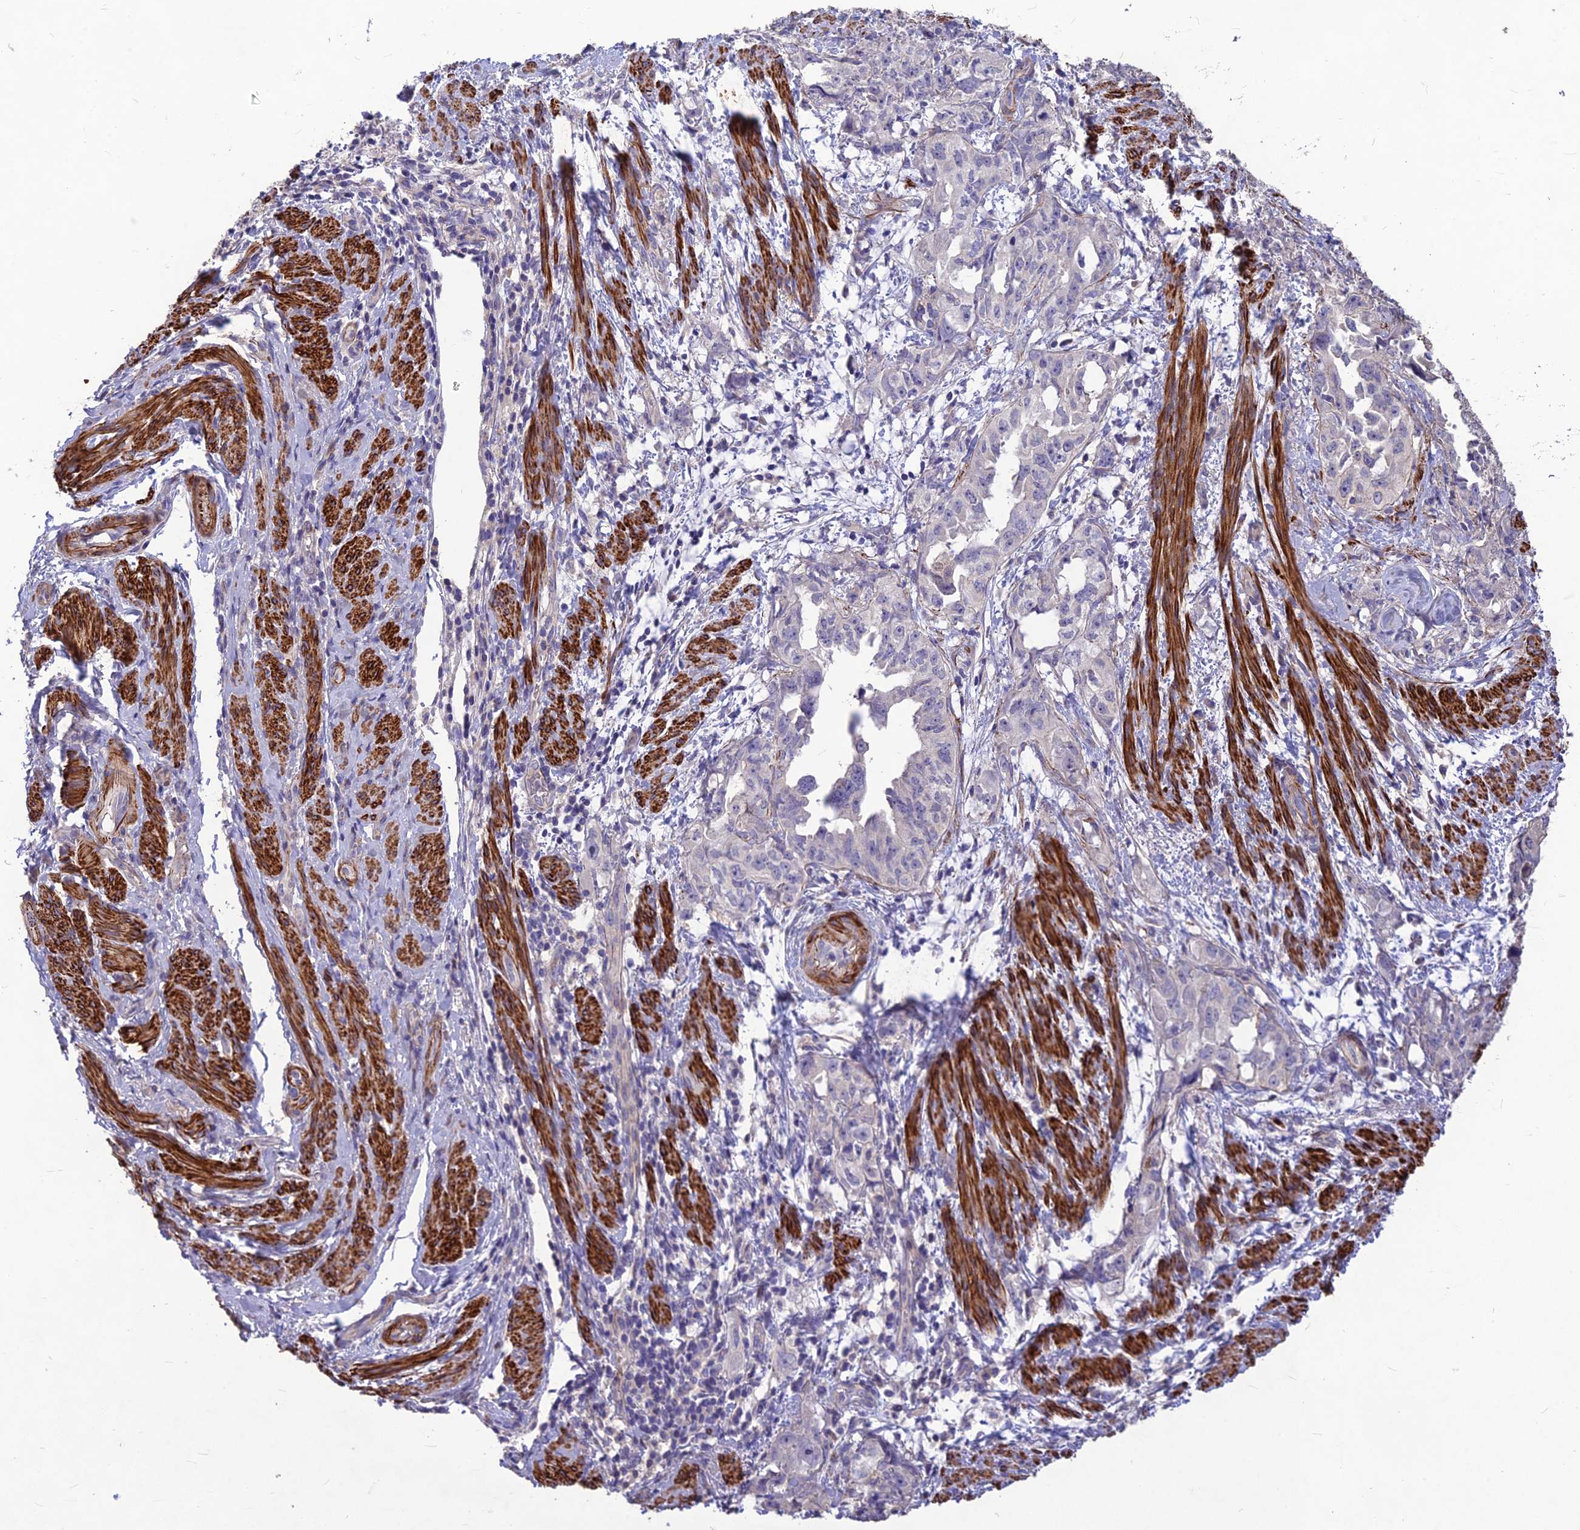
{"staining": {"intensity": "negative", "quantity": "none", "location": "none"}, "tissue": "endometrial cancer", "cell_type": "Tumor cells", "image_type": "cancer", "snomed": [{"axis": "morphology", "description": "Adenocarcinoma, NOS"}, {"axis": "topography", "description": "Endometrium"}], "caption": "Immunohistochemistry photomicrograph of neoplastic tissue: endometrial adenocarcinoma stained with DAB exhibits no significant protein expression in tumor cells. (DAB (3,3'-diaminobenzidine) immunohistochemistry (IHC) visualized using brightfield microscopy, high magnification).", "gene": "CLUH", "patient": {"sex": "female", "age": 65}}